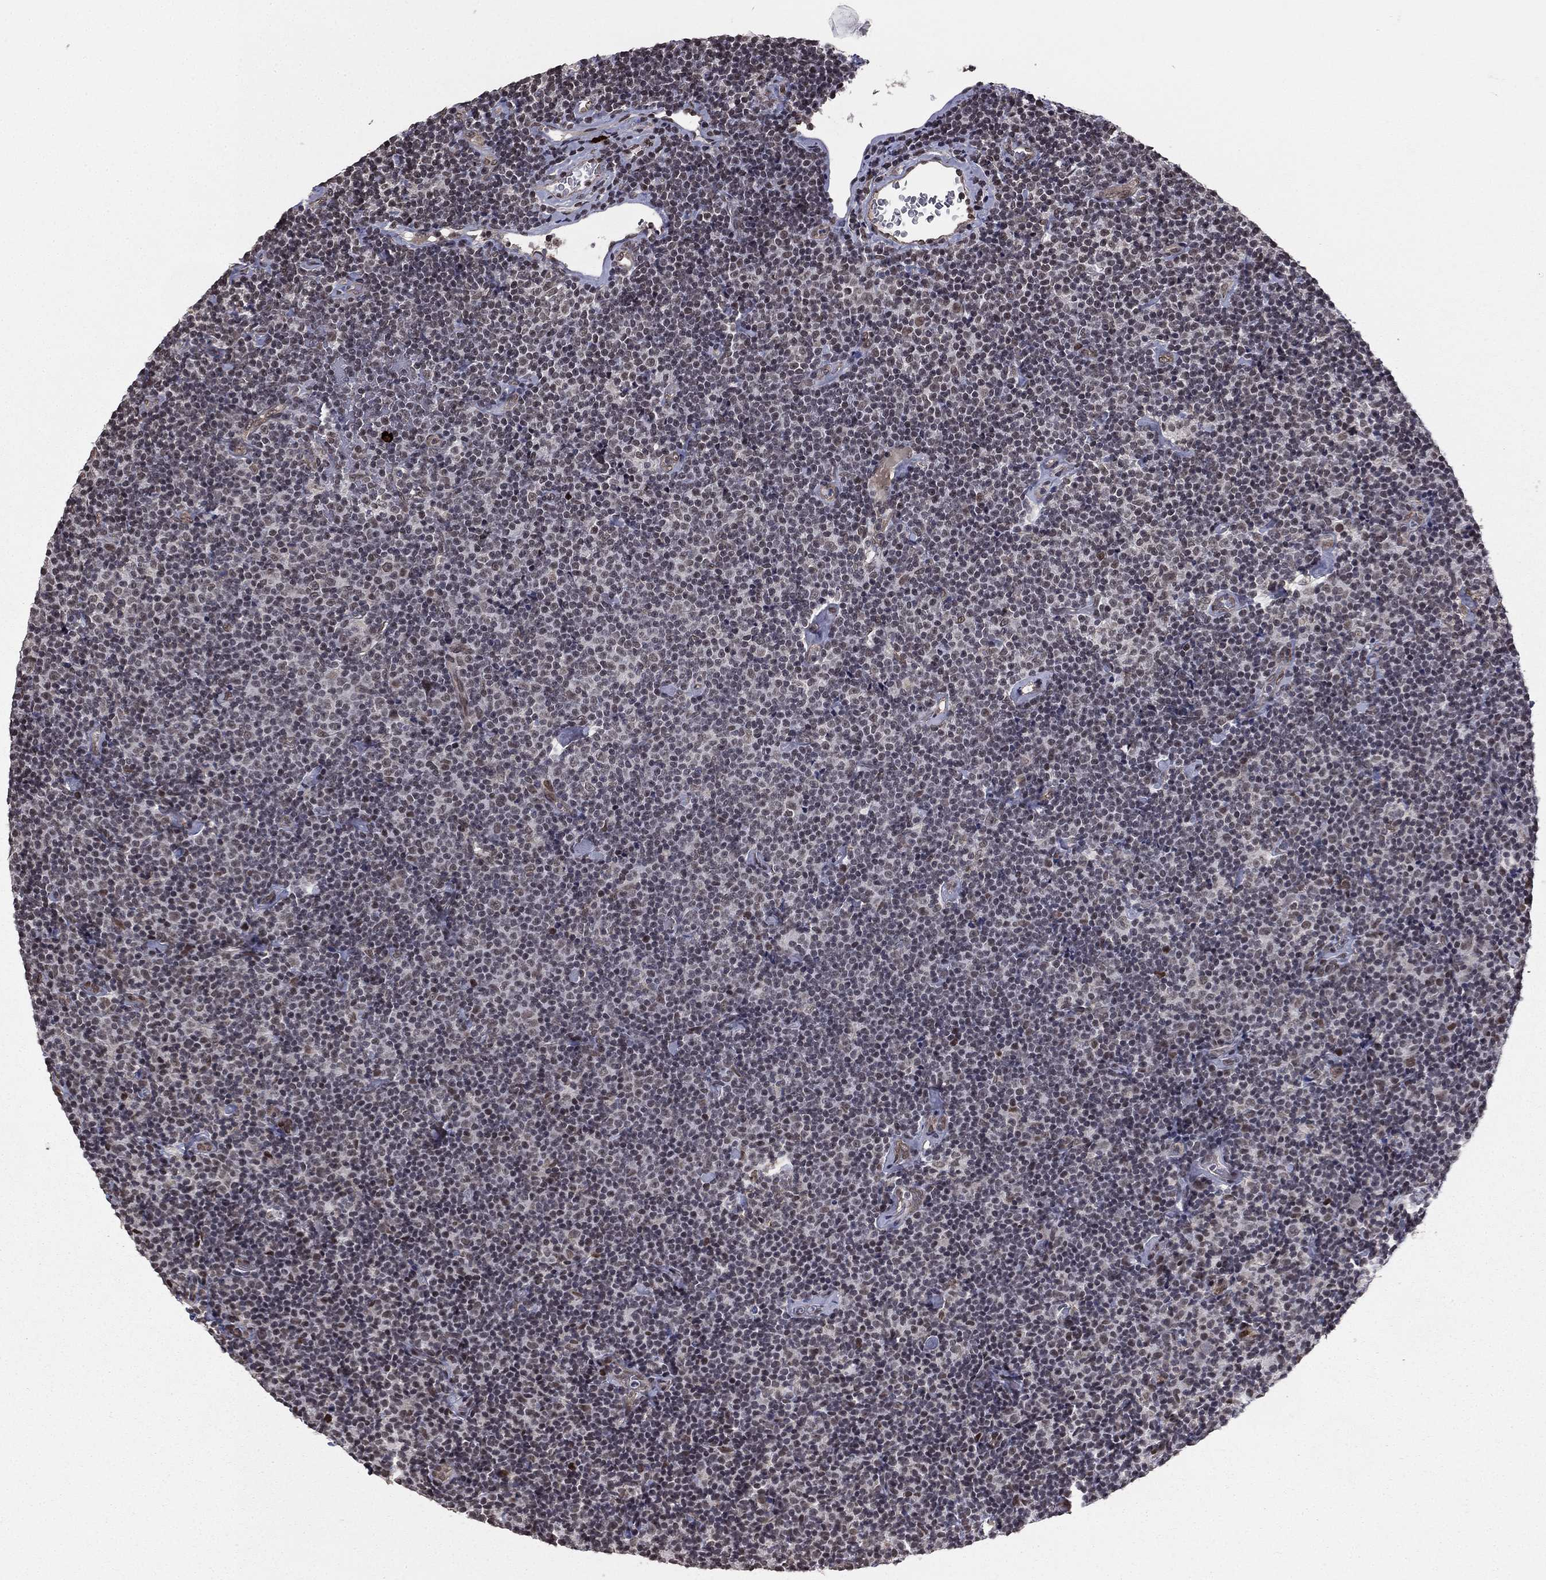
{"staining": {"intensity": "negative", "quantity": "none", "location": "none"}, "tissue": "lymphoma", "cell_type": "Tumor cells", "image_type": "cancer", "snomed": [{"axis": "morphology", "description": "Malignant lymphoma, non-Hodgkin's type, Low grade"}, {"axis": "topography", "description": "Lymph node"}], "caption": "An immunohistochemistry (IHC) histopathology image of low-grade malignant lymphoma, non-Hodgkin's type is shown. There is no staining in tumor cells of low-grade malignant lymphoma, non-Hodgkin's type.", "gene": "RARB", "patient": {"sex": "male", "age": 81}}